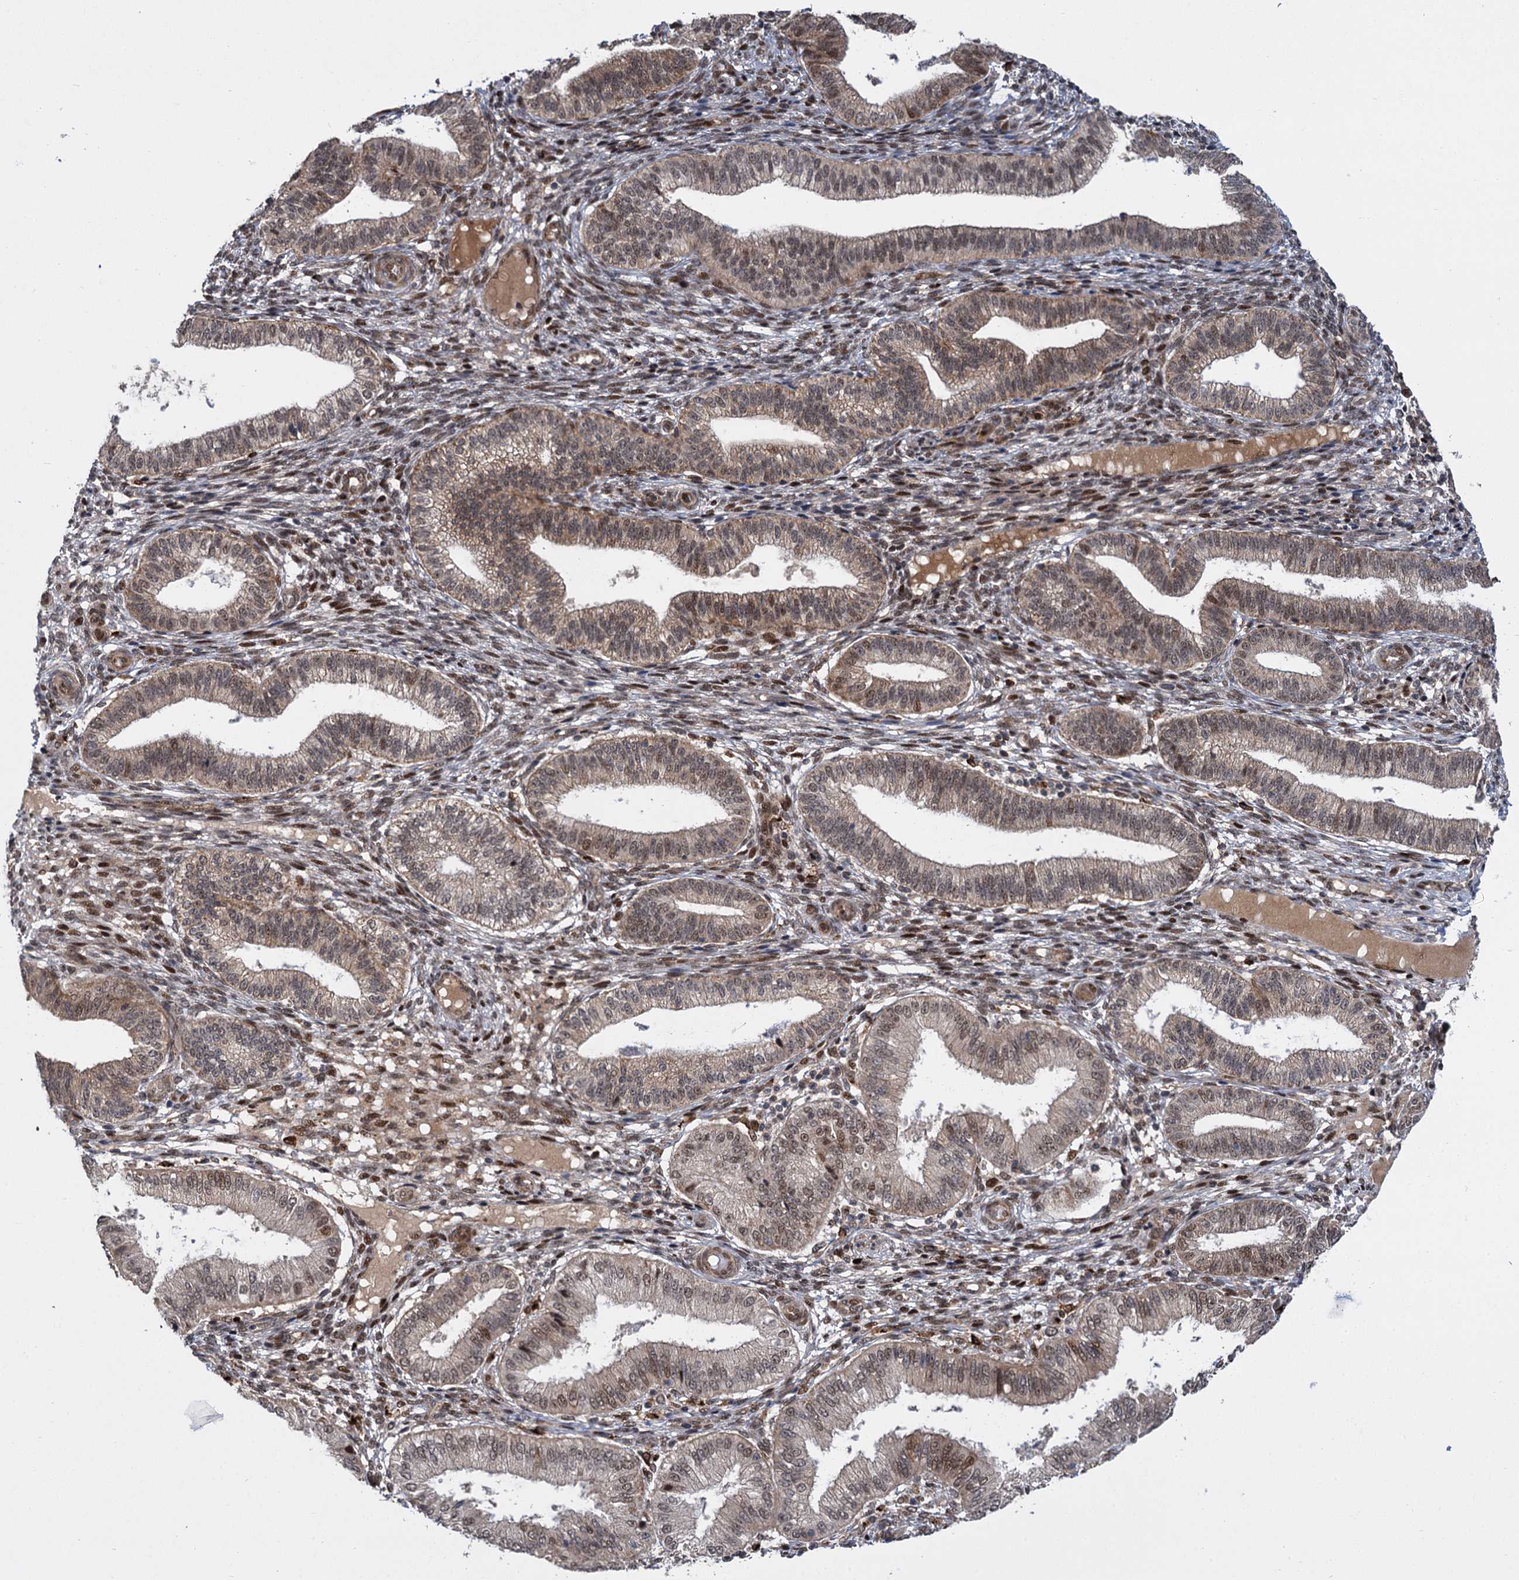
{"staining": {"intensity": "moderate", "quantity": "25%-75%", "location": "nuclear"}, "tissue": "endometrium", "cell_type": "Cells in endometrial stroma", "image_type": "normal", "snomed": [{"axis": "morphology", "description": "Normal tissue, NOS"}, {"axis": "topography", "description": "Endometrium"}], "caption": "Immunohistochemical staining of benign human endometrium shows 25%-75% levels of moderate nuclear protein expression in approximately 25%-75% of cells in endometrial stroma. The staining was performed using DAB (3,3'-diaminobenzidine), with brown indicating positive protein expression. Nuclei are stained blue with hematoxylin.", "gene": "GAL3ST4", "patient": {"sex": "female", "age": 39}}